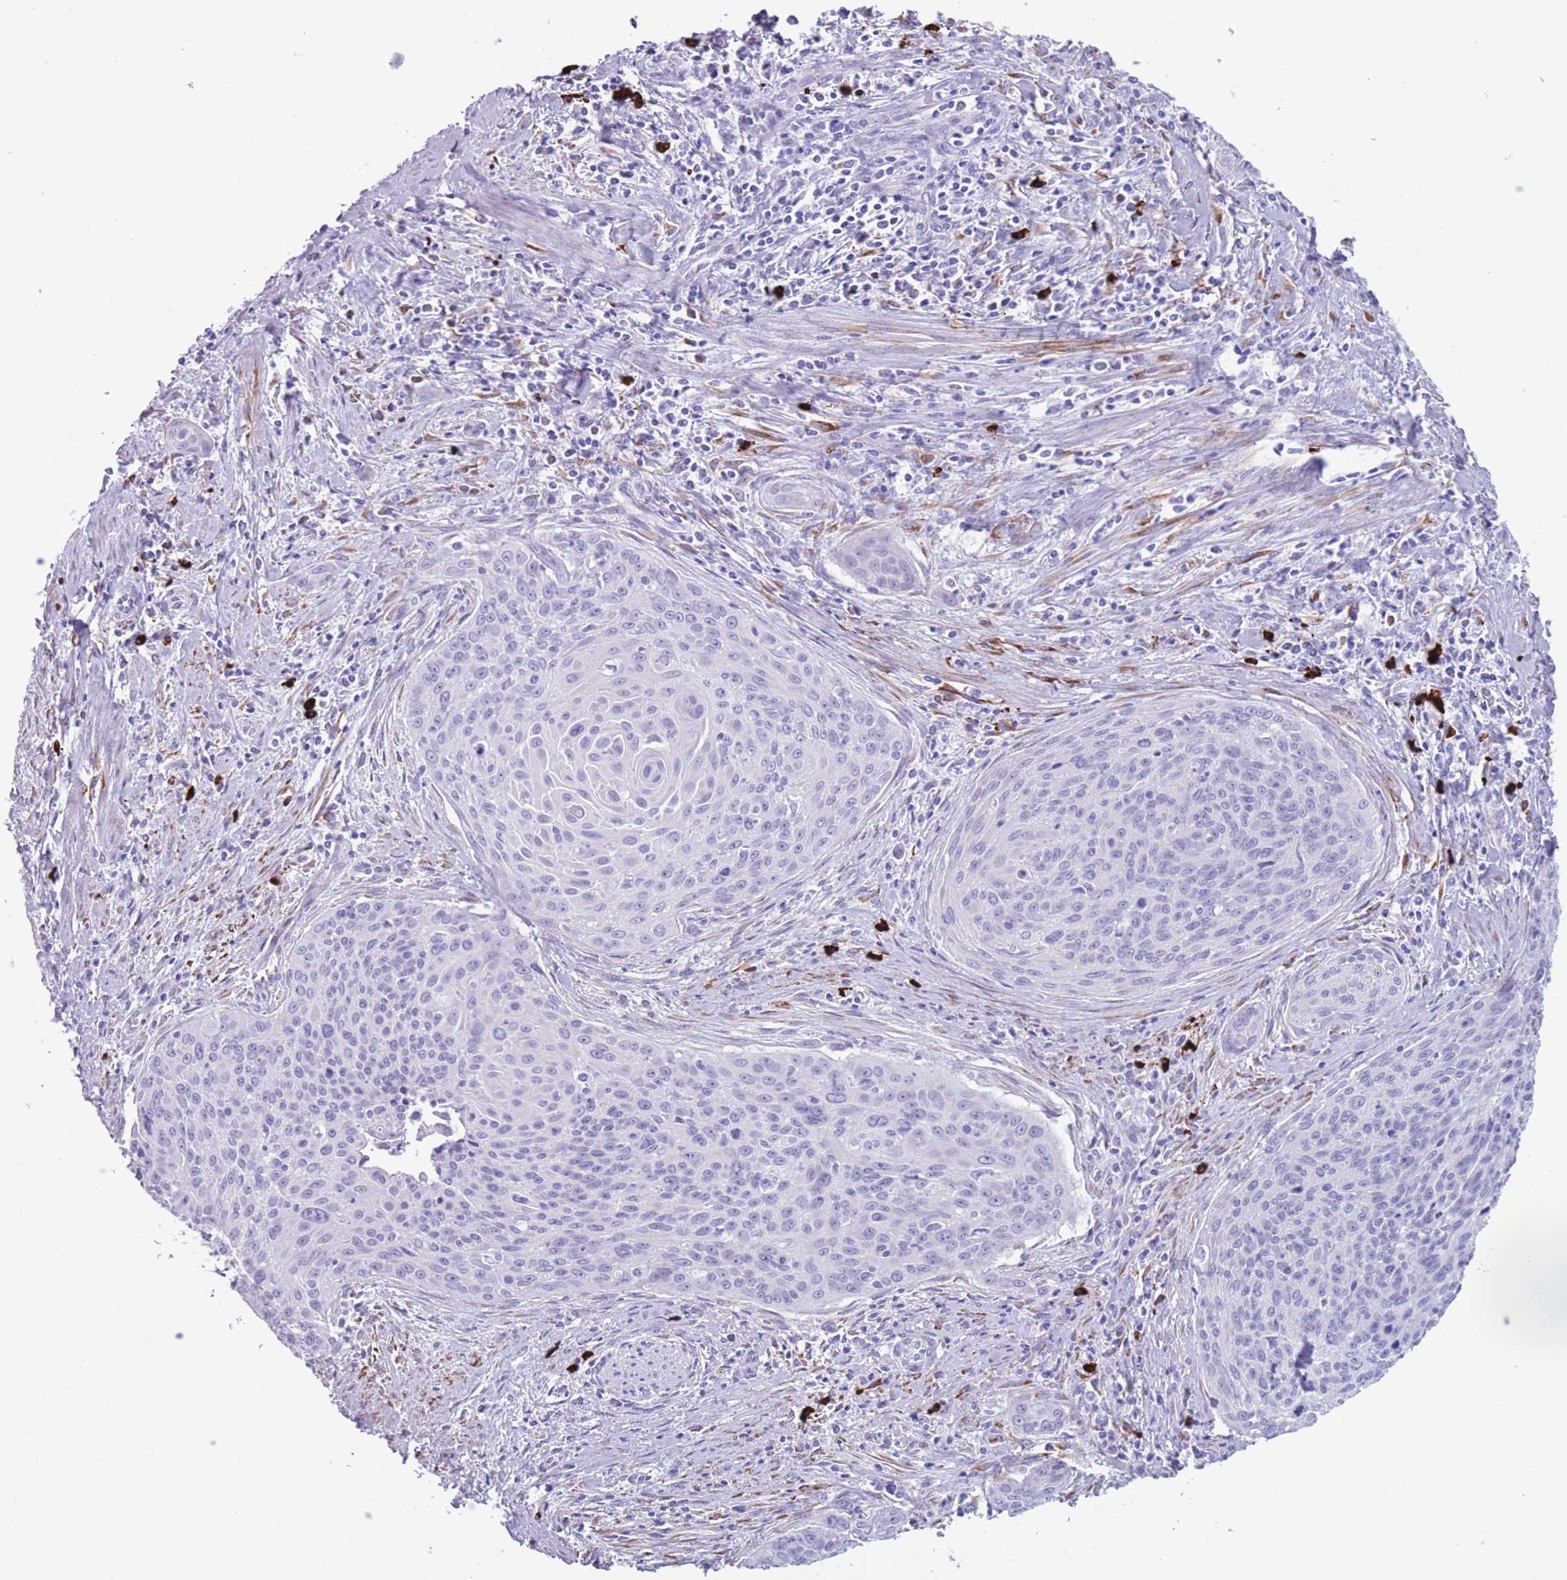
{"staining": {"intensity": "negative", "quantity": "none", "location": "none"}, "tissue": "cervical cancer", "cell_type": "Tumor cells", "image_type": "cancer", "snomed": [{"axis": "morphology", "description": "Squamous cell carcinoma, NOS"}, {"axis": "topography", "description": "Cervix"}], "caption": "Tumor cells show no significant positivity in squamous cell carcinoma (cervical).", "gene": "LY6G5B", "patient": {"sex": "female", "age": 55}}